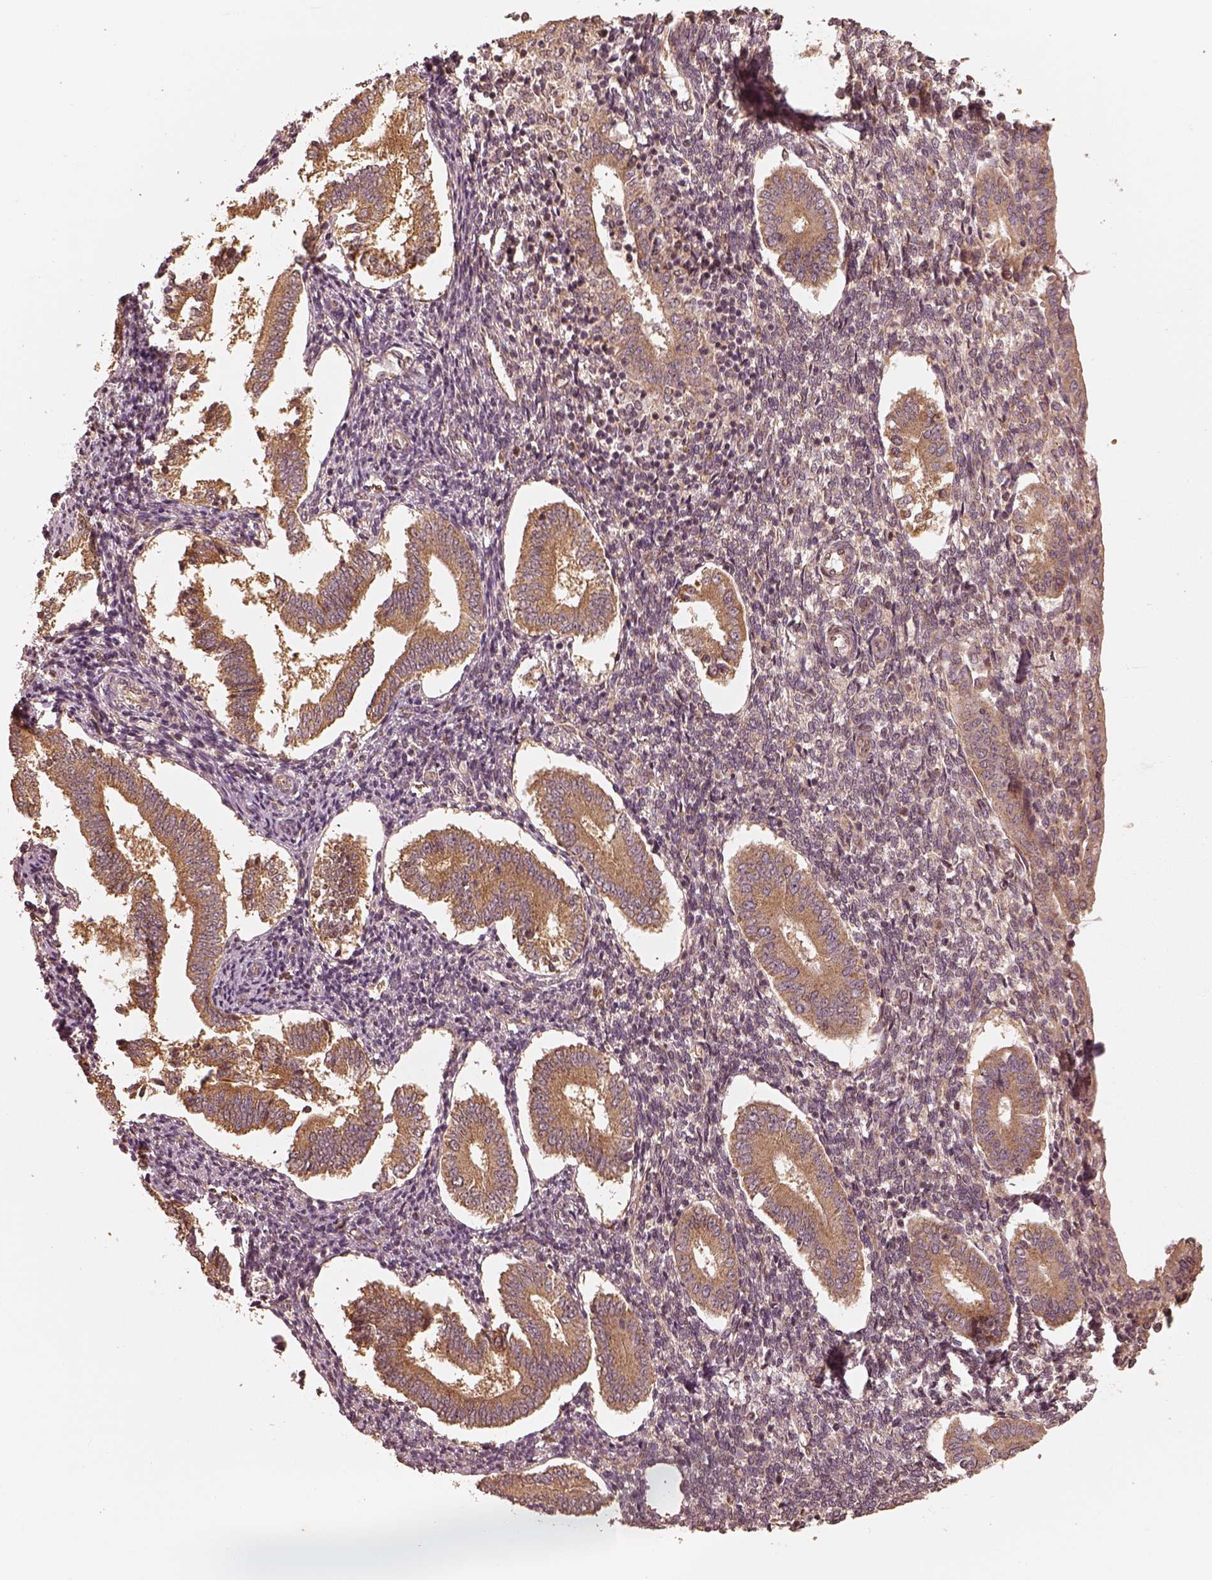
{"staining": {"intensity": "weak", "quantity": ">75%", "location": "cytoplasmic/membranous"}, "tissue": "endometrium", "cell_type": "Cells in endometrial stroma", "image_type": "normal", "snomed": [{"axis": "morphology", "description": "Normal tissue, NOS"}, {"axis": "topography", "description": "Endometrium"}], "caption": "Endometrium stained for a protein (brown) reveals weak cytoplasmic/membranous positive expression in about >75% of cells in endometrial stroma.", "gene": "DNAJC25", "patient": {"sex": "female", "age": 40}}